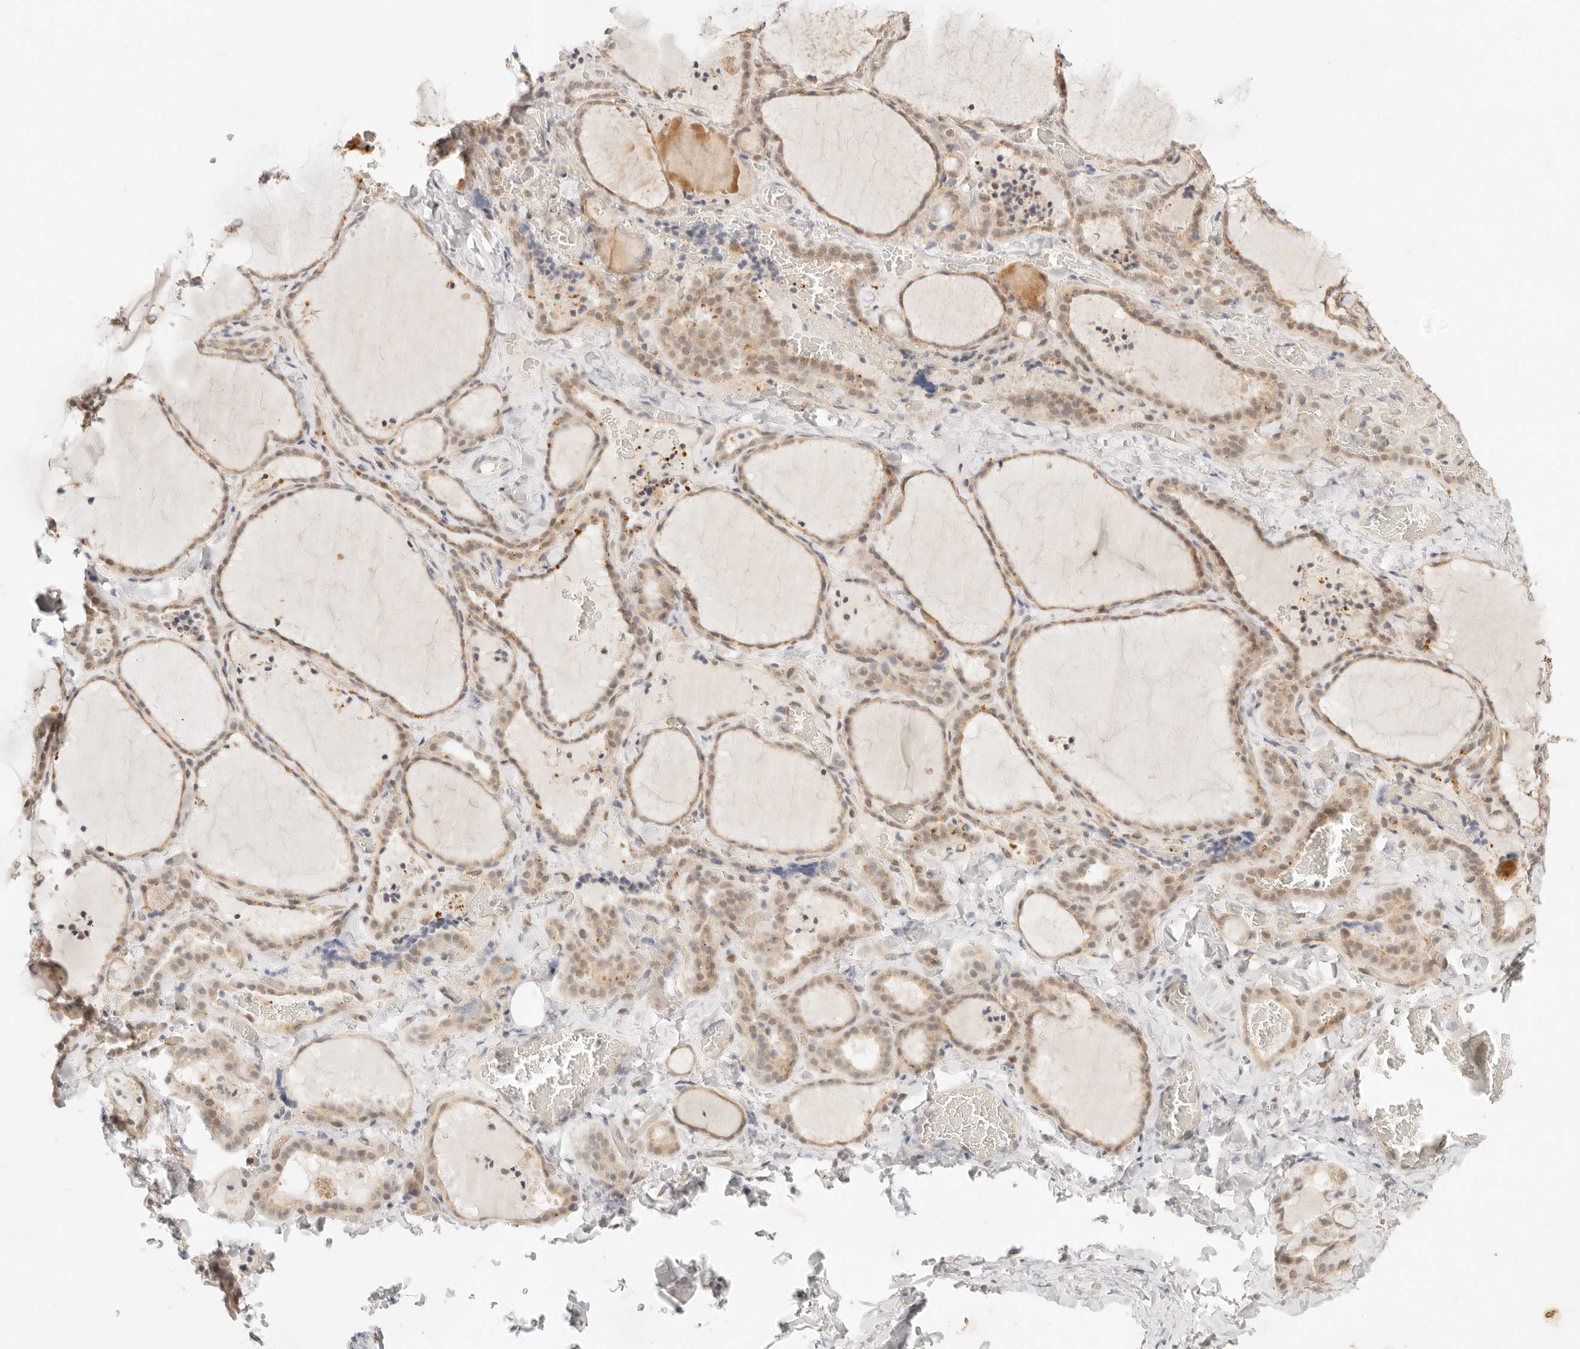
{"staining": {"intensity": "weak", "quantity": ">75%", "location": "cytoplasmic/membranous"}, "tissue": "thyroid gland", "cell_type": "Glandular cells", "image_type": "normal", "snomed": [{"axis": "morphology", "description": "Normal tissue, NOS"}, {"axis": "topography", "description": "Thyroid gland"}], "caption": "This histopathology image demonstrates unremarkable thyroid gland stained with immunohistochemistry (IHC) to label a protein in brown. The cytoplasmic/membranous of glandular cells show weak positivity for the protein. Nuclei are counter-stained blue.", "gene": "GPR156", "patient": {"sex": "female", "age": 22}}